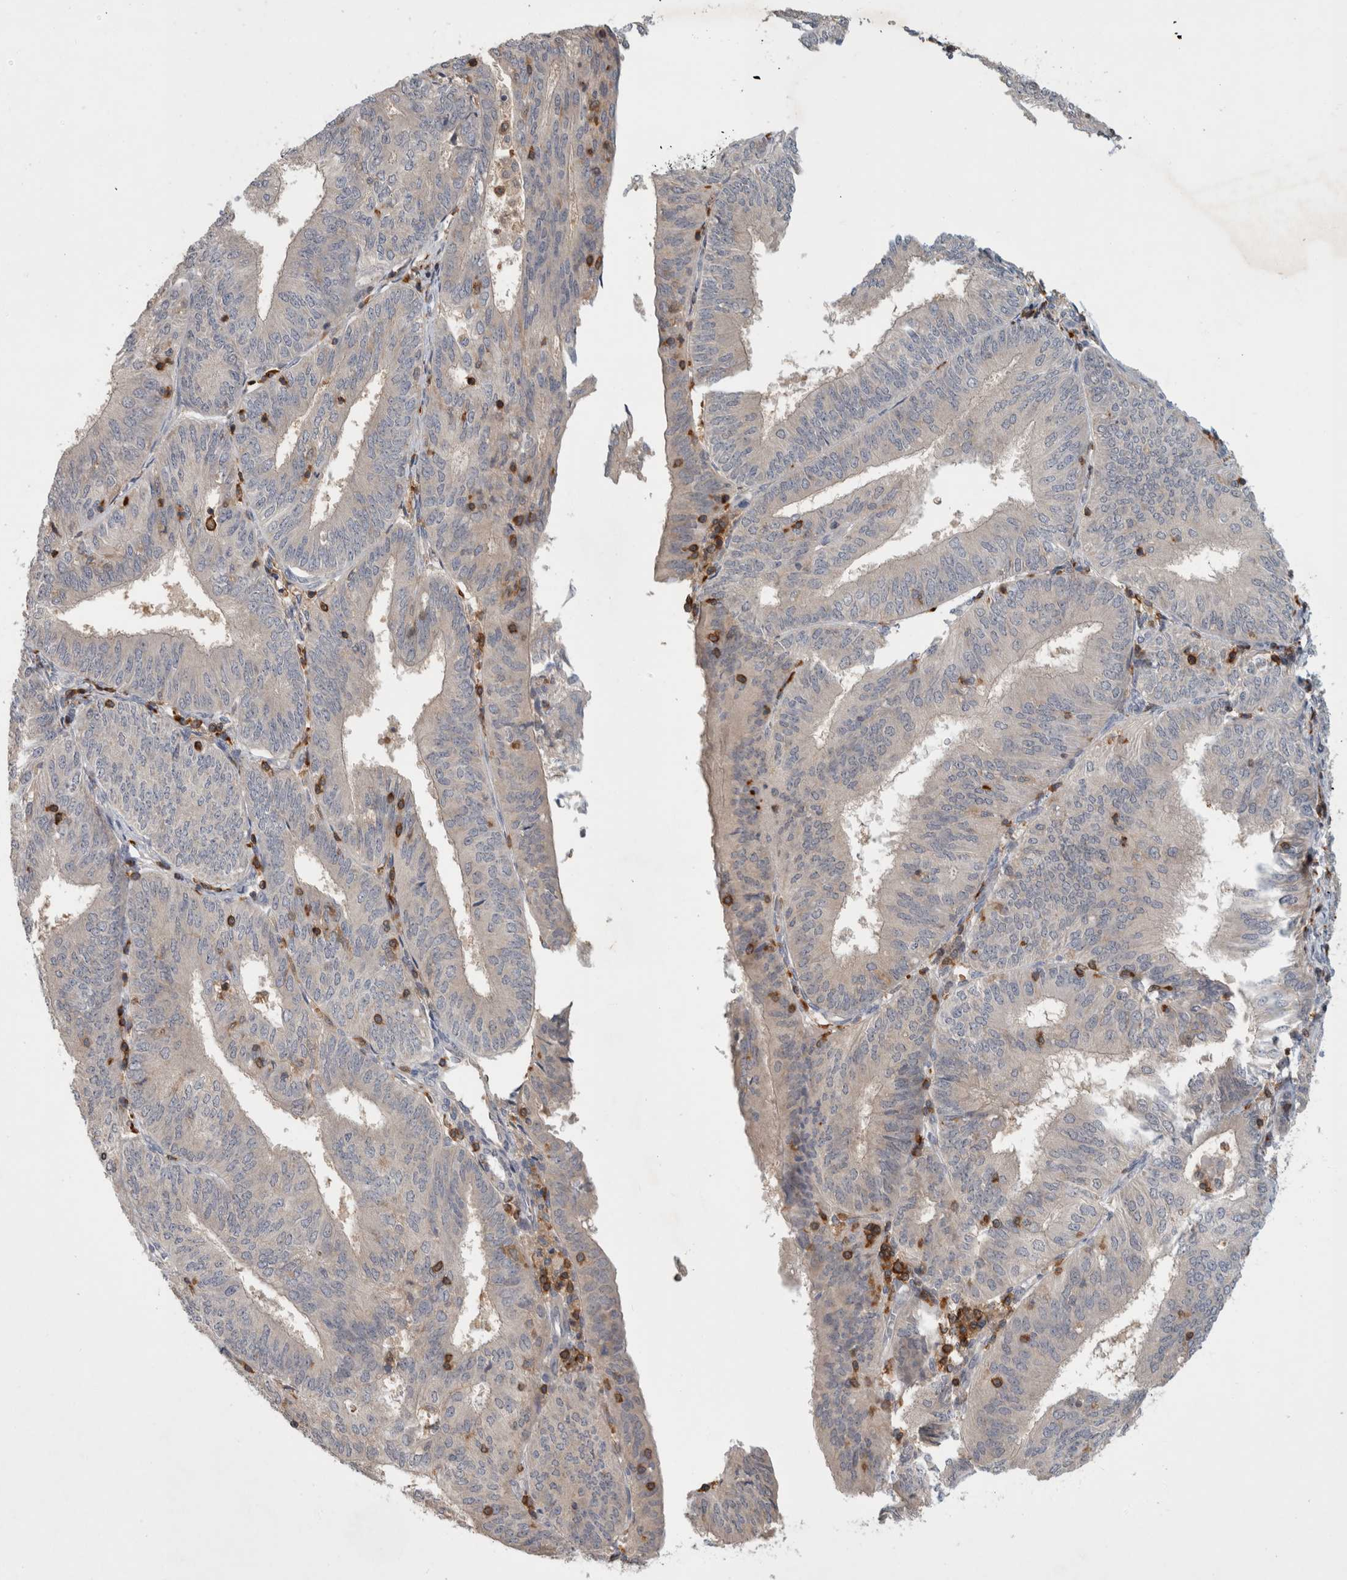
{"staining": {"intensity": "negative", "quantity": "none", "location": "none"}, "tissue": "endometrial cancer", "cell_type": "Tumor cells", "image_type": "cancer", "snomed": [{"axis": "morphology", "description": "Adenocarcinoma, NOS"}, {"axis": "topography", "description": "Endometrium"}], "caption": "Immunohistochemistry (IHC) image of endometrial adenocarcinoma stained for a protein (brown), which displays no expression in tumor cells. (Brightfield microscopy of DAB (3,3'-diaminobenzidine) IHC at high magnification).", "gene": "GFRA2", "patient": {"sex": "female", "age": 58}}